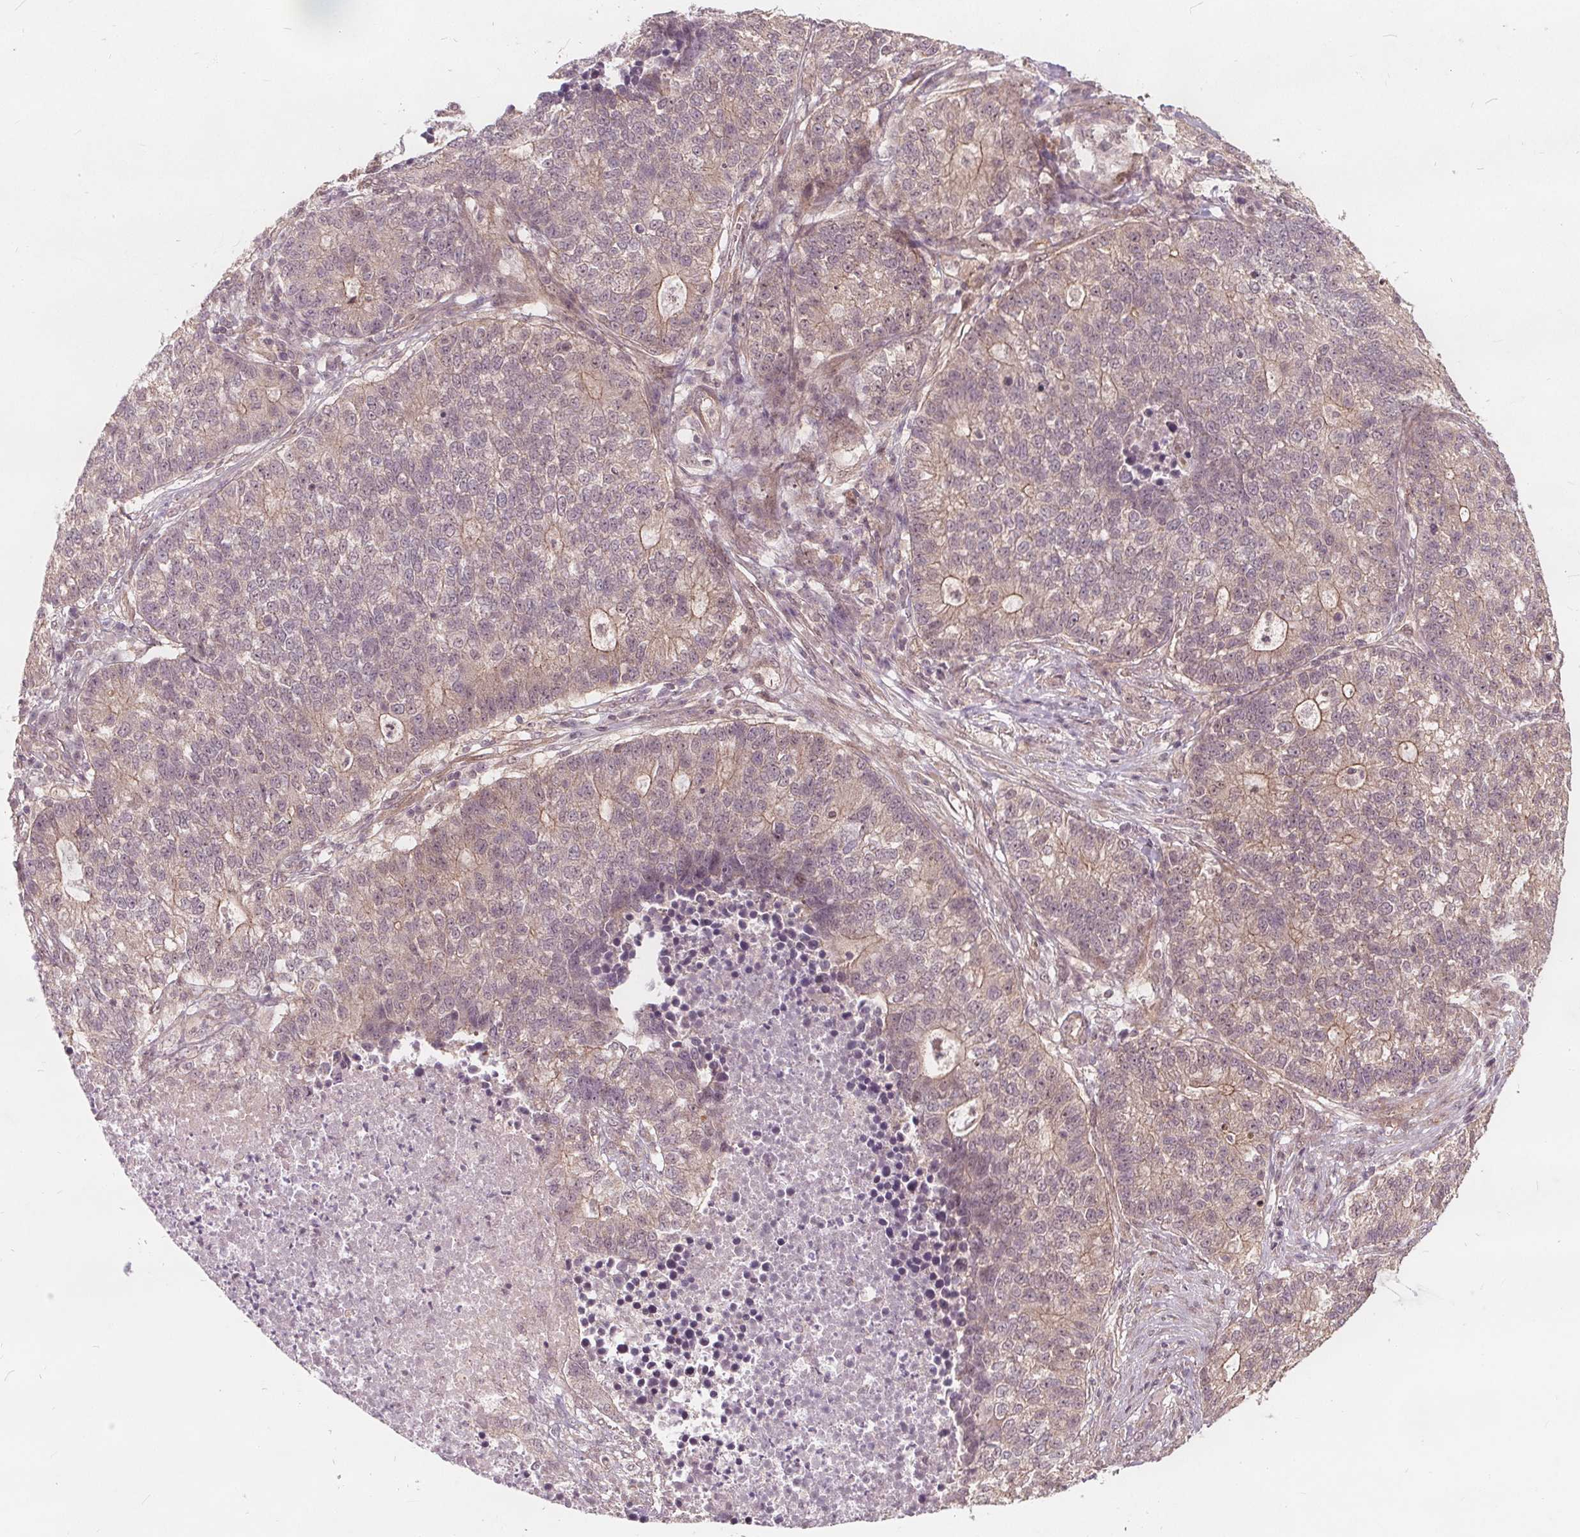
{"staining": {"intensity": "weak", "quantity": "<25%", "location": "cytoplasmic/membranous"}, "tissue": "lung cancer", "cell_type": "Tumor cells", "image_type": "cancer", "snomed": [{"axis": "morphology", "description": "Adenocarcinoma, NOS"}, {"axis": "topography", "description": "Lung"}], "caption": "Immunohistochemical staining of lung adenocarcinoma reveals no significant expression in tumor cells.", "gene": "PPP1CB", "patient": {"sex": "male", "age": 57}}